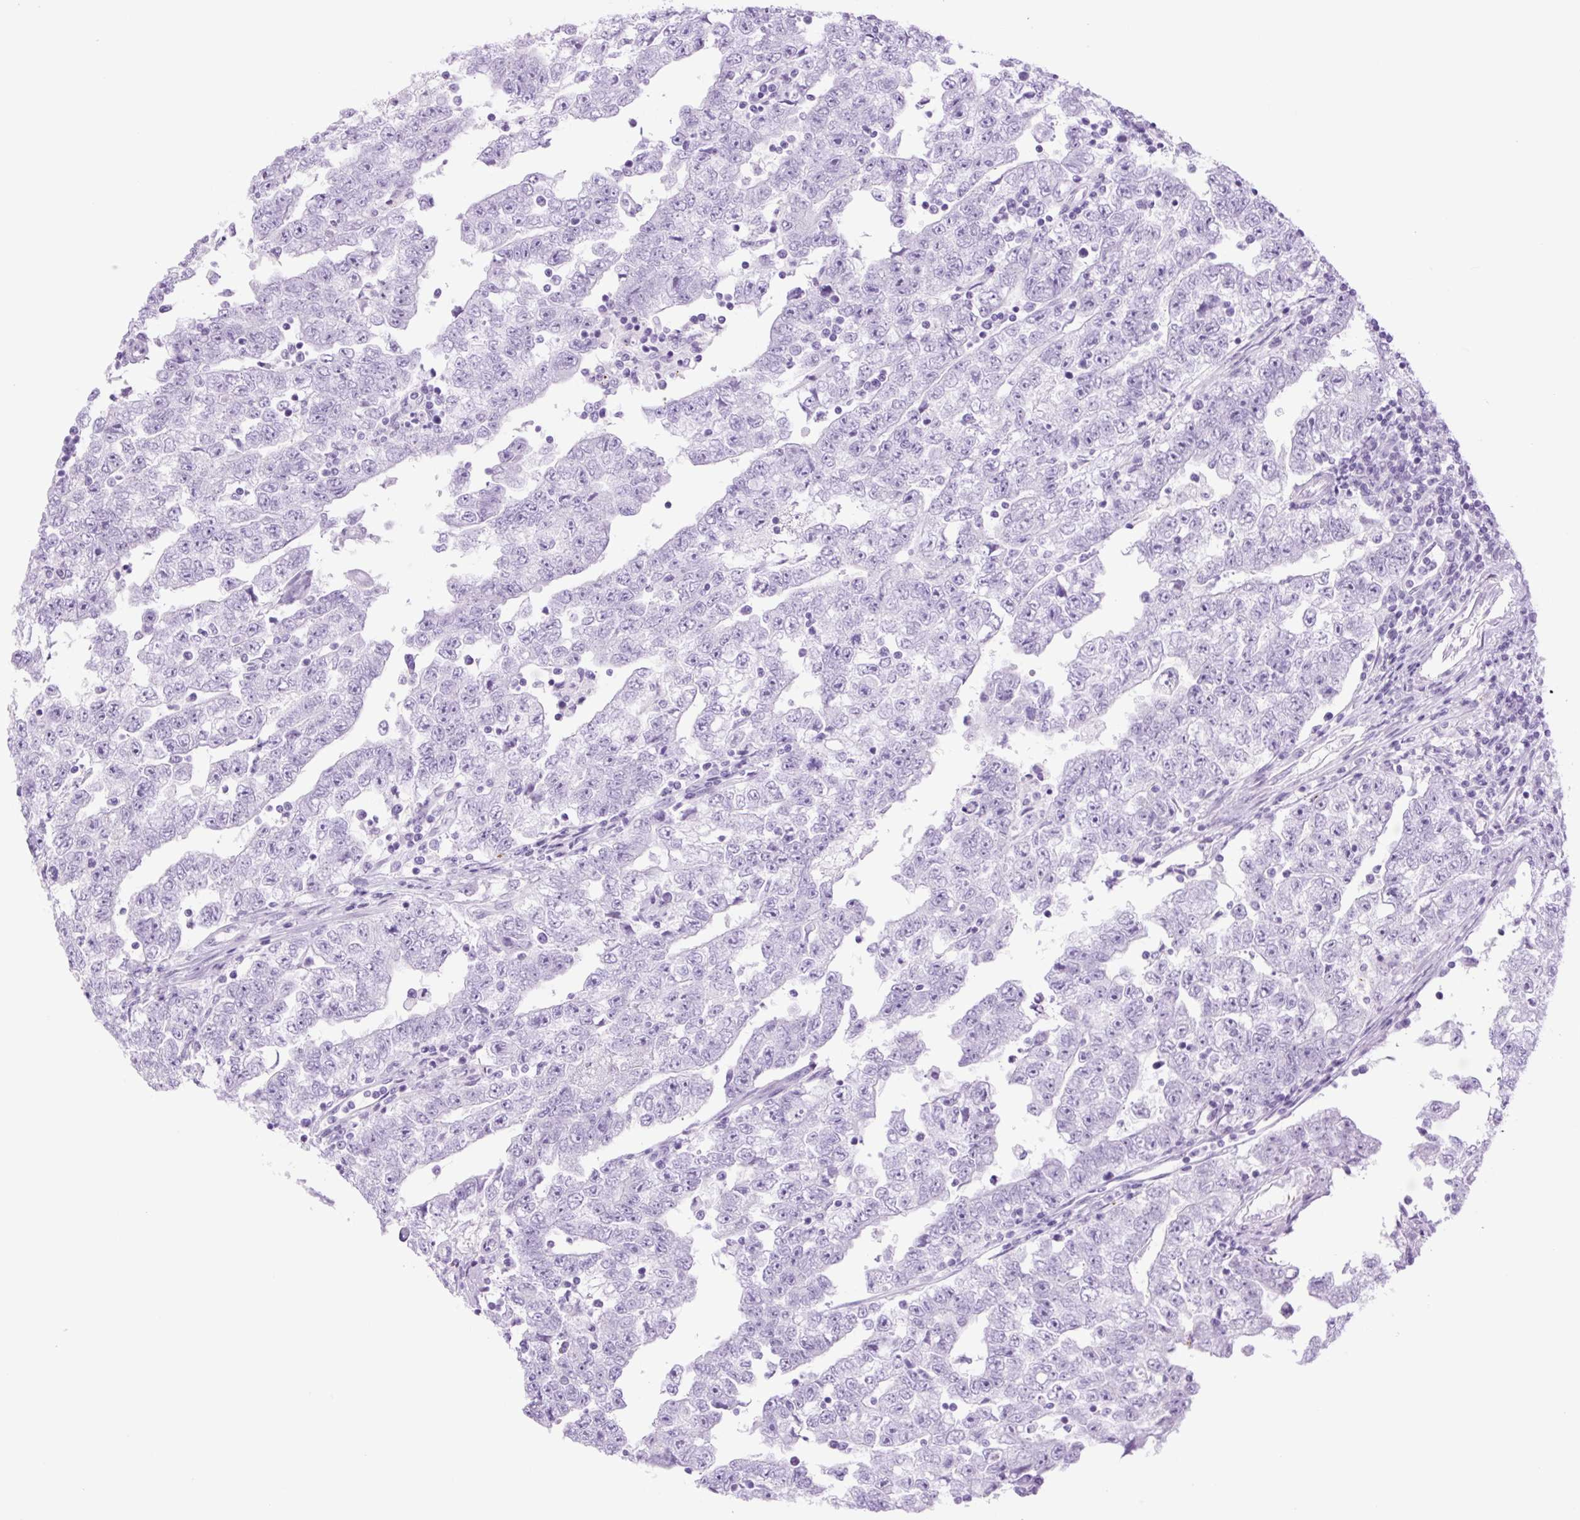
{"staining": {"intensity": "negative", "quantity": "none", "location": "none"}, "tissue": "testis cancer", "cell_type": "Tumor cells", "image_type": "cancer", "snomed": [{"axis": "morphology", "description": "Carcinoma, Embryonal, NOS"}, {"axis": "topography", "description": "Testis"}], "caption": "Tumor cells are negative for brown protein staining in testis cancer (embryonal carcinoma).", "gene": "TFF2", "patient": {"sex": "male", "age": 25}}